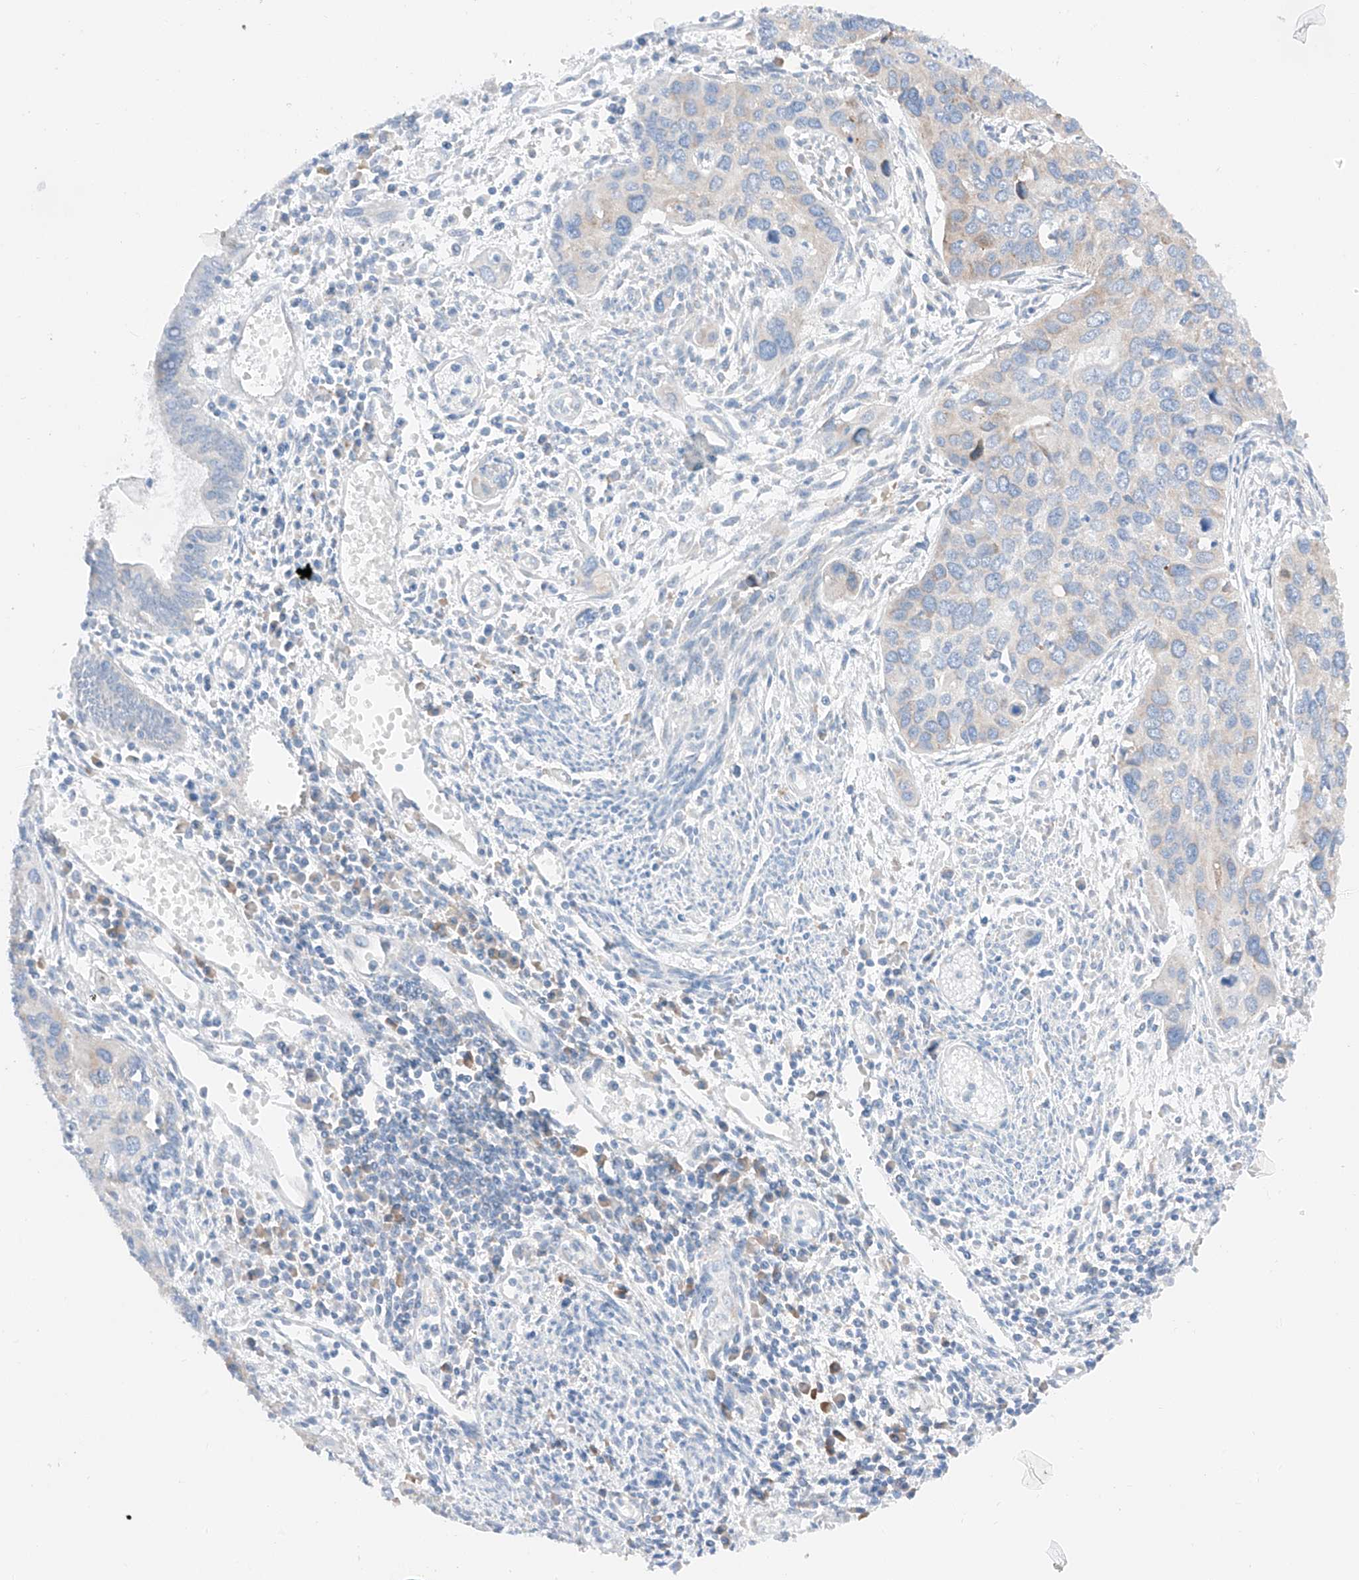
{"staining": {"intensity": "weak", "quantity": "25%-75%", "location": "cytoplasmic/membranous"}, "tissue": "cervical cancer", "cell_type": "Tumor cells", "image_type": "cancer", "snomed": [{"axis": "morphology", "description": "Squamous cell carcinoma, NOS"}, {"axis": "topography", "description": "Cervix"}], "caption": "Immunohistochemistry (IHC) staining of cervical squamous cell carcinoma, which shows low levels of weak cytoplasmic/membranous expression in approximately 25%-75% of tumor cells indicating weak cytoplasmic/membranous protein staining. The staining was performed using DAB (brown) for protein detection and nuclei were counterstained in hematoxylin (blue).", "gene": "CRELD1", "patient": {"sex": "female", "age": 55}}